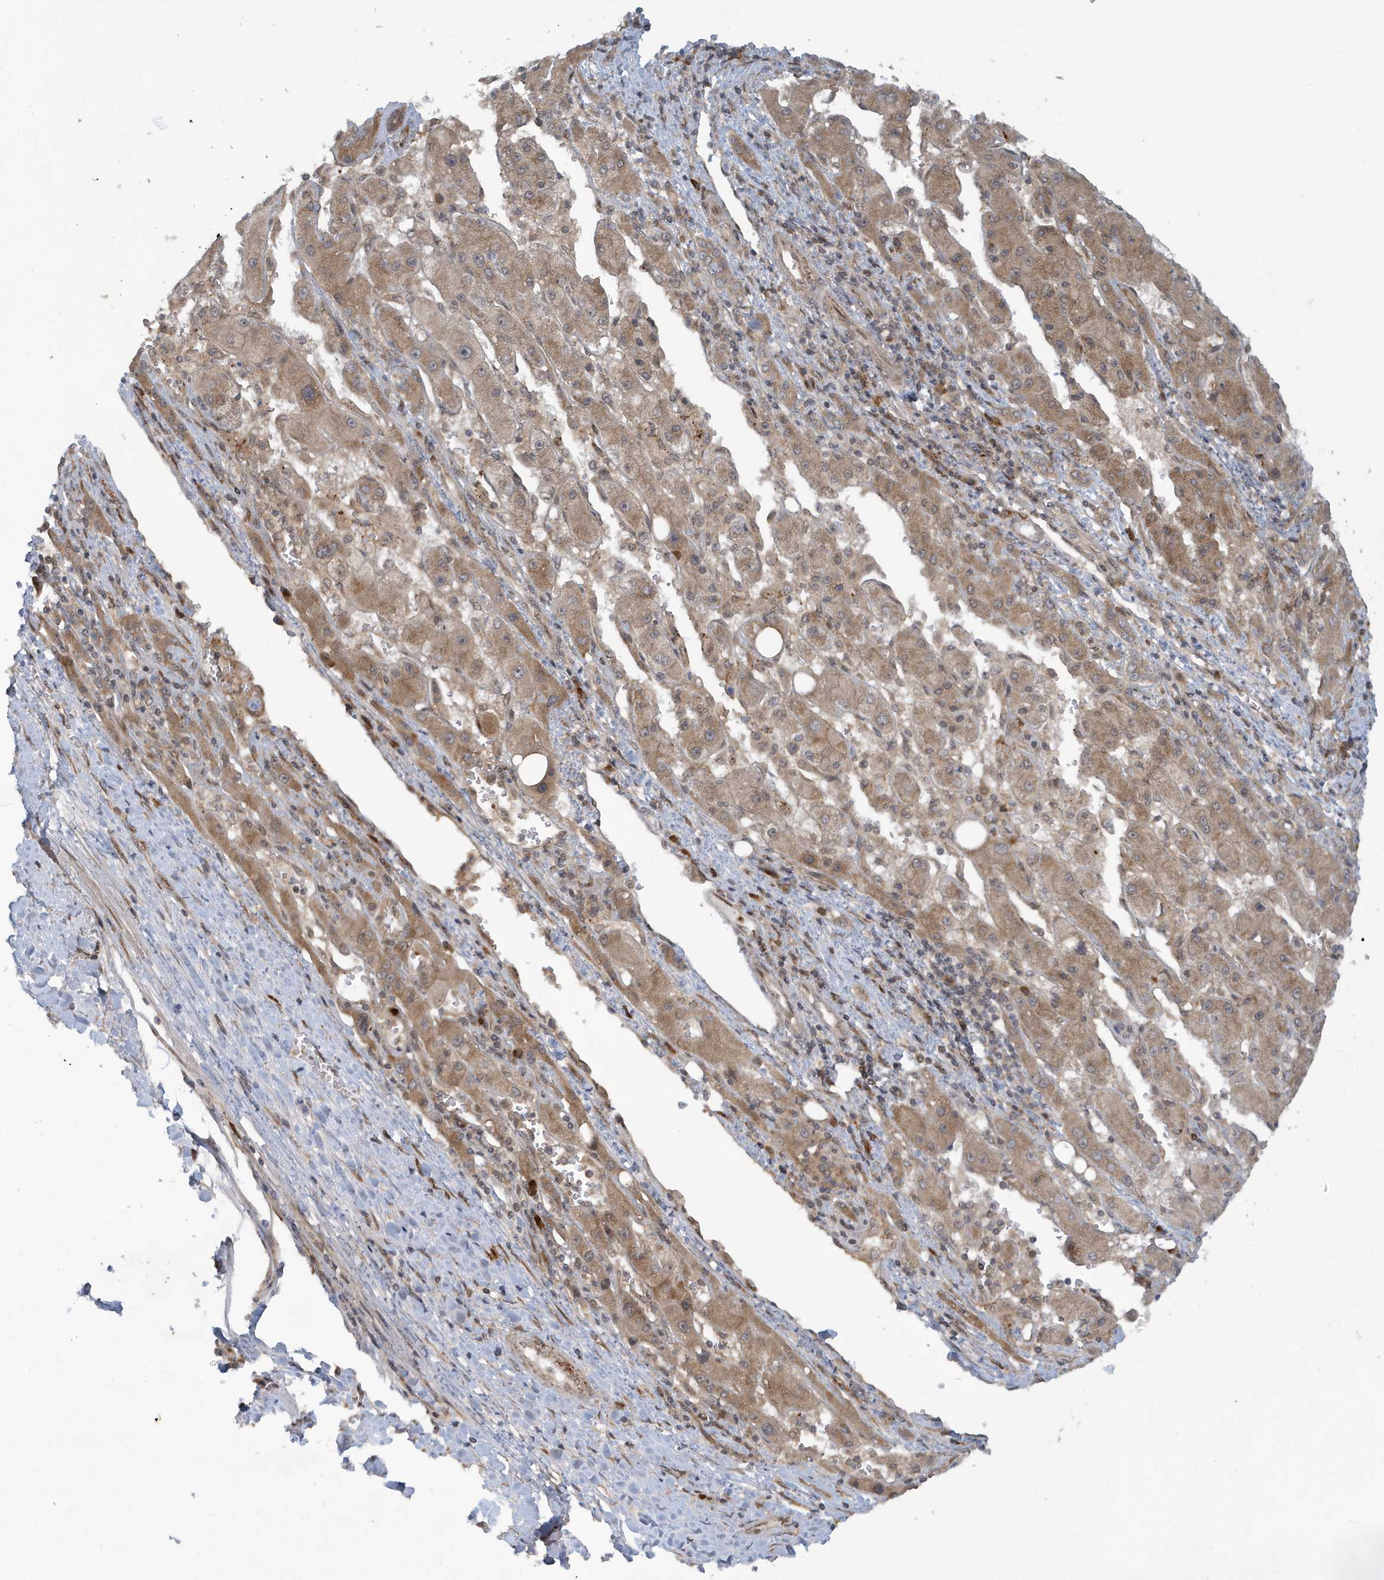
{"staining": {"intensity": "moderate", "quantity": ">75%", "location": "cytoplasmic/membranous"}, "tissue": "liver cancer", "cell_type": "Tumor cells", "image_type": "cancer", "snomed": [{"axis": "morphology", "description": "Carcinoma, Hepatocellular, NOS"}, {"axis": "topography", "description": "Liver"}], "caption": "Immunohistochemistry histopathology image of neoplastic tissue: human liver hepatocellular carcinoma stained using immunohistochemistry displays medium levels of moderate protein expression localized specifically in the cytoplasmic/membranous of tumor cells, appearing as a cytoplasmic/membranous brown color.", "gene": "ATG4A", "patient": {"sex": "female", "age": 73}}